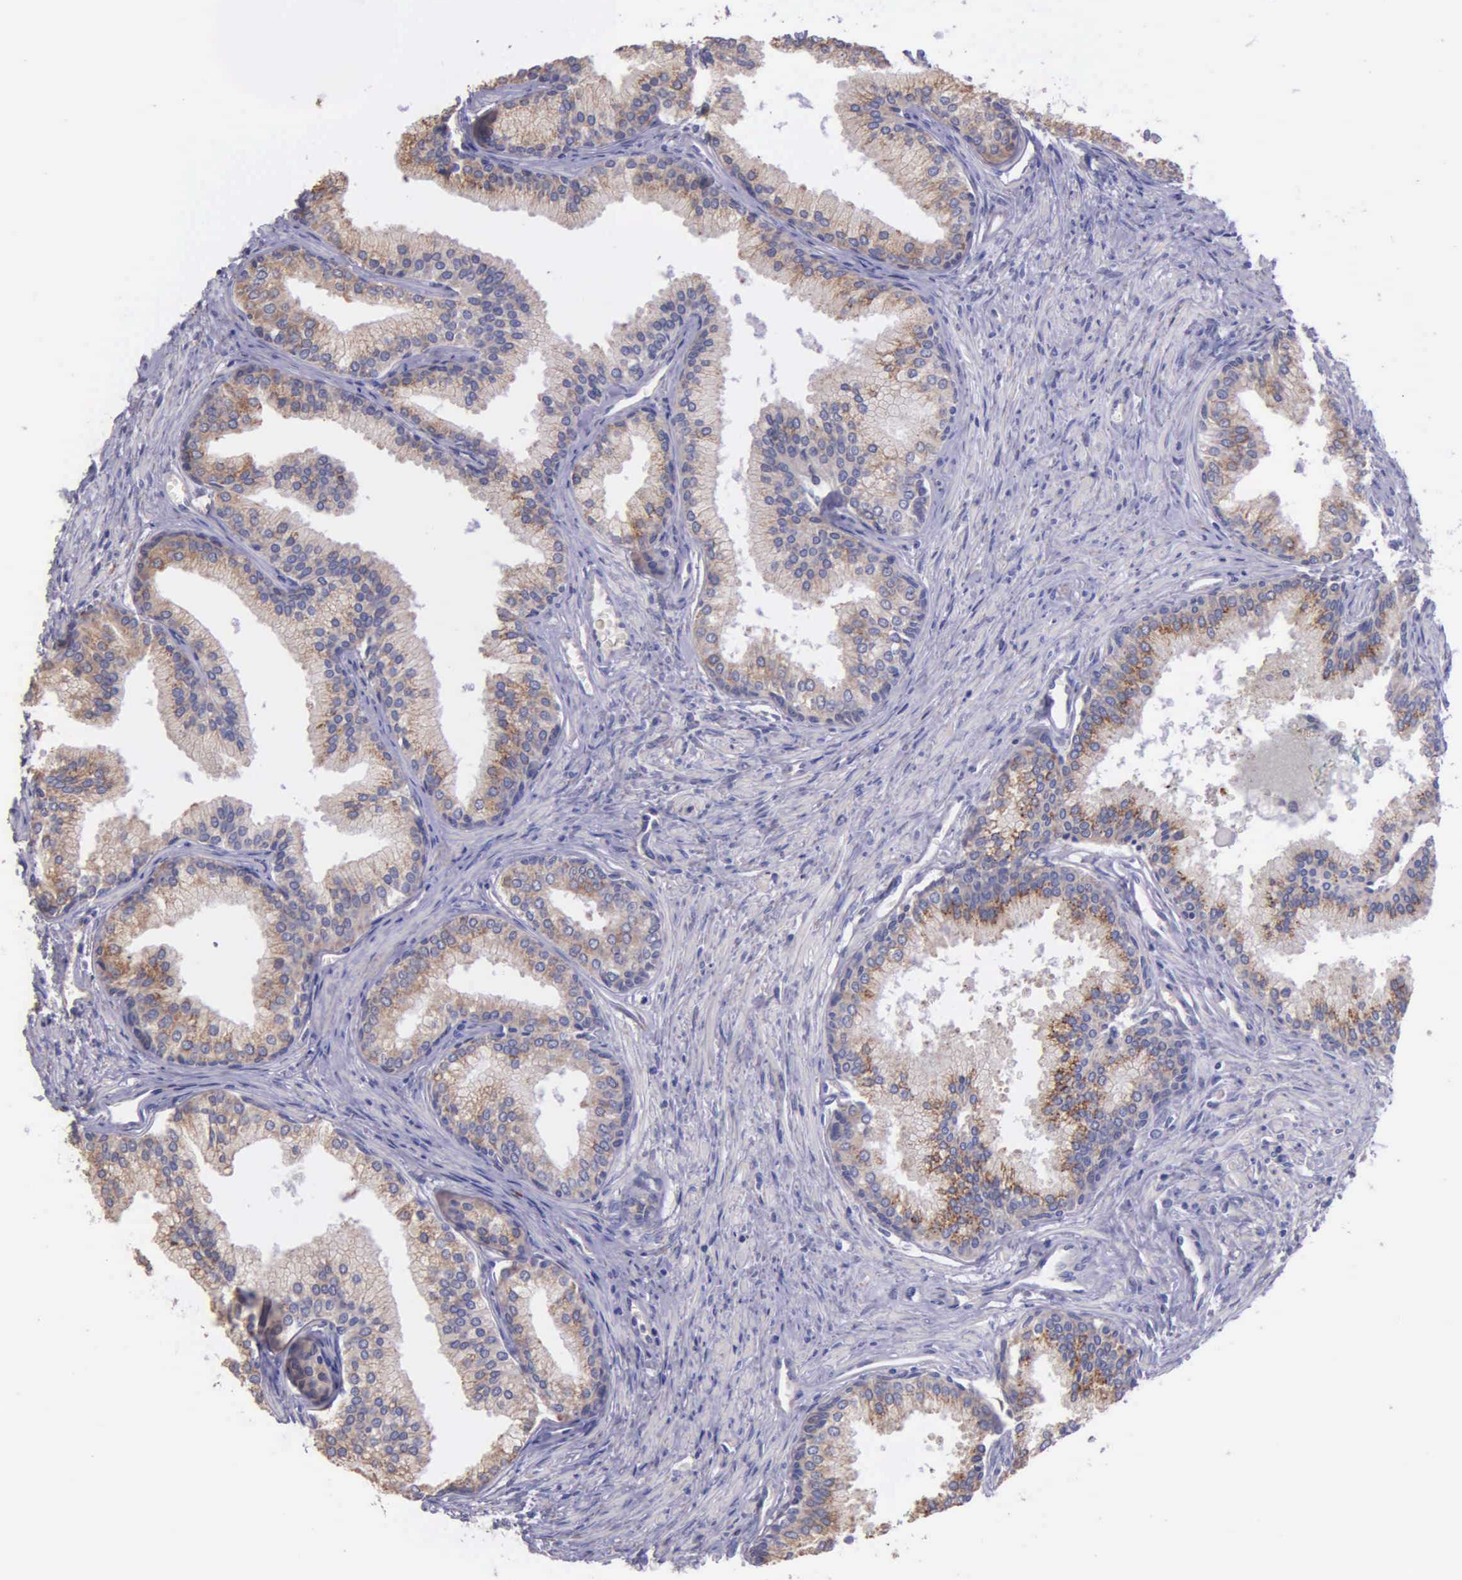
{"staining": {"intensity": "weak", "quantity": ">75%", "location": "cytoplasmic/membranous"}, "tissue": "prostate", "cell_type": "Glandular cells", "image_type": "normal", "snomed": [{"axis": "morphology", "description": "Normal tissue, NOS"}, {"axis": "topography", "description": "Prostate"}], "caption": "Protein positivity by immunohistochemistry (IHC) shows weak cytoplasmic/membranous staining in about >75% of glandular cells in benign prostate. The protein is shown in brown color, while the nuclei are stained blue.", "gene": "ZC3H12B", "patient": {"sex": "male", "age": 68}}